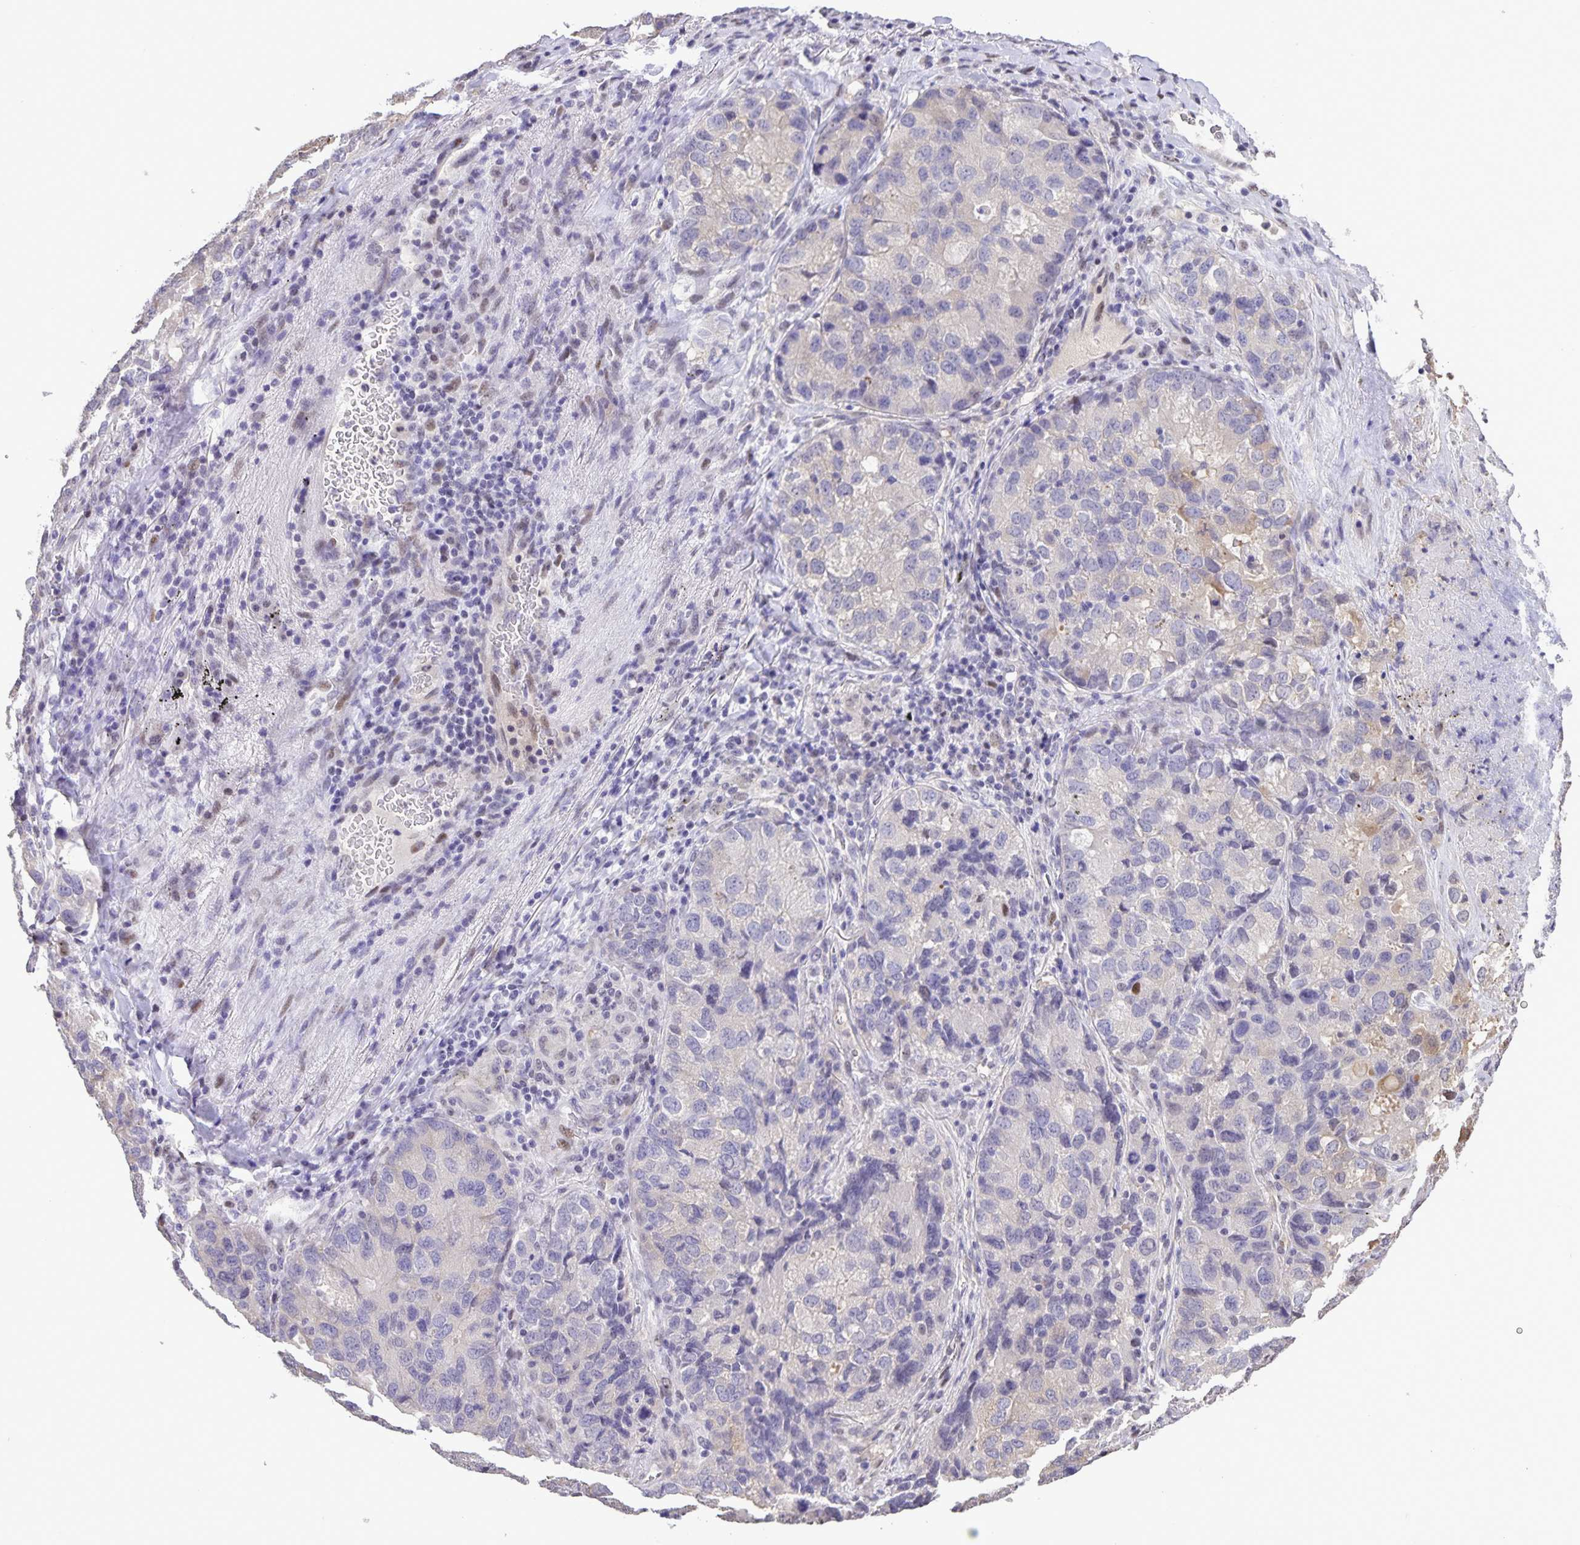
{"staining": {"intensity": "negative", "quantity": "none", "location": "none"}, "tissue": "lung cancer", "cell_type": "Tumor cells", "image_type": "cancer", "snomed": [{"axis": "morphology", "description": "Normal morphology"}, {"axis": "morphology", "description": "Adenocarcinoma, NOS"}, {"axis": "topography", "description": "Lymph node"}, {"axis": "topography", "description": "Lung"}], "caption": "High magnification brightfield microscopy of lung adenocarcinoma stained with DAB (3,3'-diaminobenzidine) (brown) and counterstained with hematoxylin (blue): tumor cells show no significant positivity.", "gene": "ONECUT2", "patient": {"sex": "female", "age": 51}}